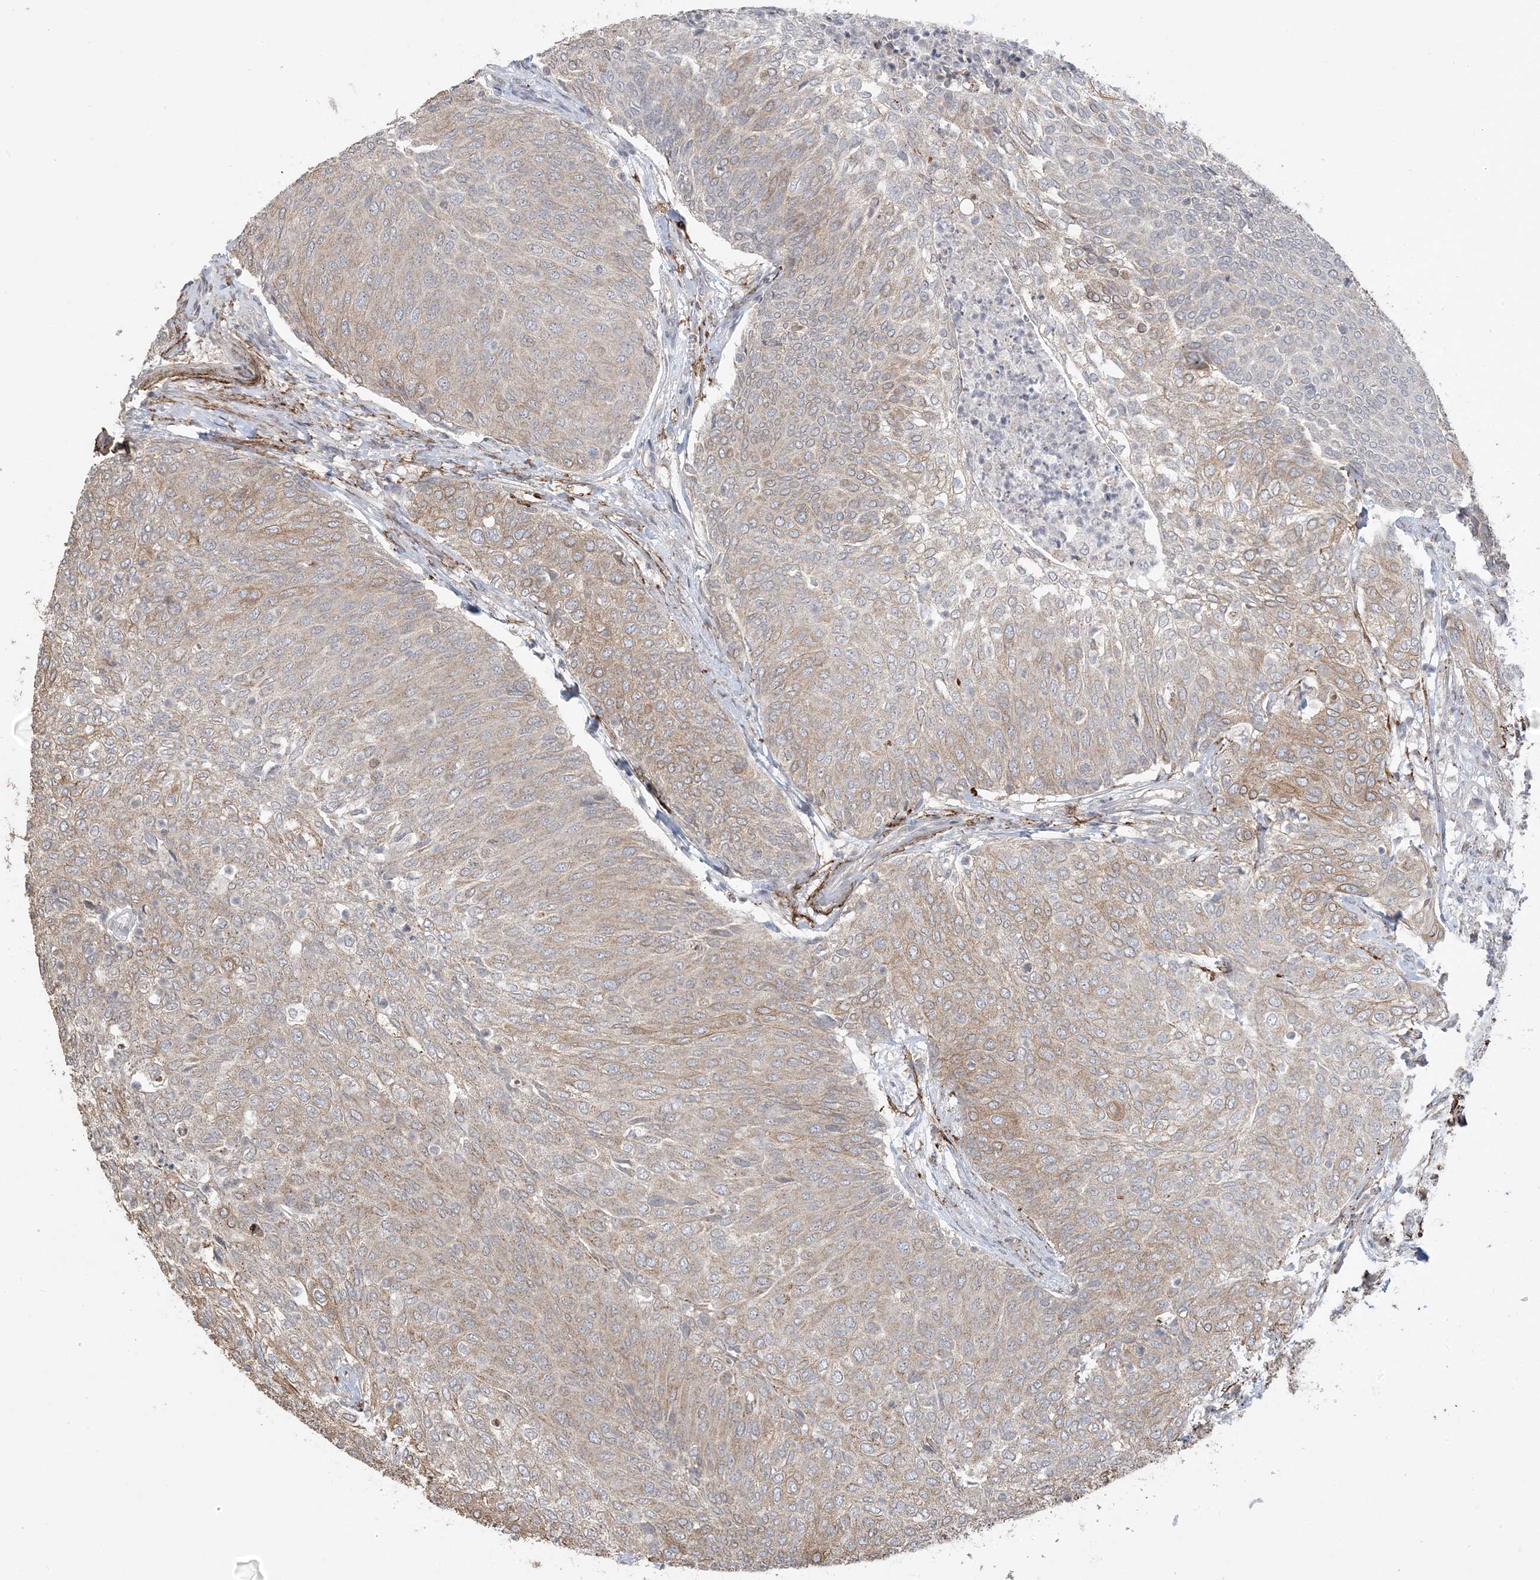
{"staining": {"intensity": "moderate", "quantity": ">75%", "location": "cytoplasmic/membranous"}, "tissue": "urothelial cancer", "cell_type": "Tumor cells", "image_type": "cancer", "snomed": [{"axis": "morphology", "description": "Urothelial carcinoma, Low grade"}, {"axis": "topography", "description": "Urinary bladder"}], "caption": "Tumor cells reveal medium levels of moderate cytoplasmic/membranous positivity in approximately >75% of cells in human low-grade urothelial carcinoma.", "gene": "XRN1", "patient": {"sex": "female", "age": 79}}